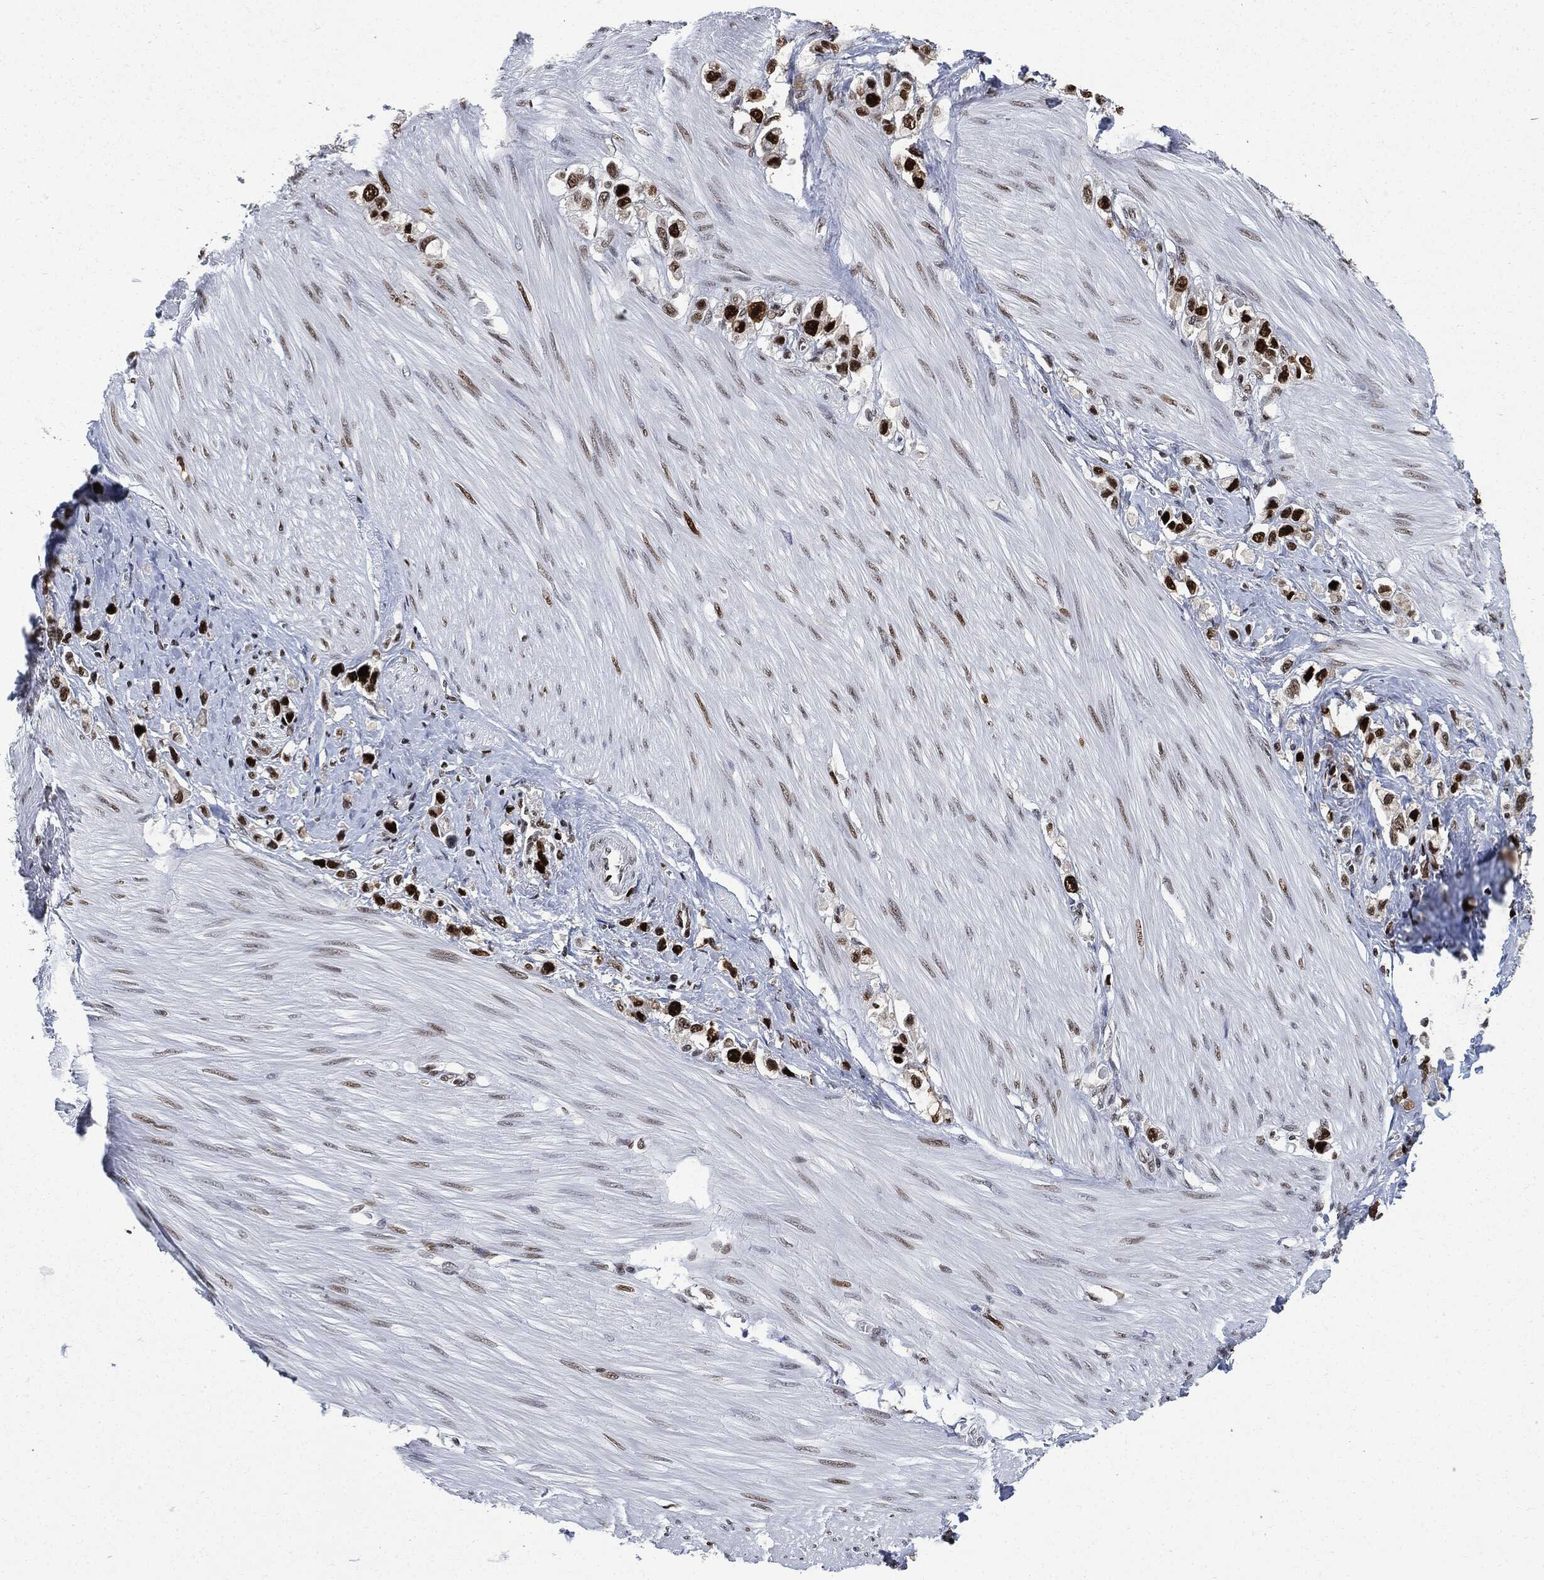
{"staining": {"intensity": "strong", "quantity": ">75%", "location": "nuclear"}, "tissue": "stomach cancer", "cell_type": "Tumor cells", "image_type": "cancer", "snomed": [{"axis": "morphology", "description": "Normal tissue, NOS"}, {"axis": "morphology", "description": "Adenocarcinoma, NOS"}, {"axis": "morphology", "description": "Adenocarcinoma, High grade"}, {"axis": "topography", "description": "Stomach, upper"}, {"axis": "topography", "description": "Stomach"}], "caption": "Immunohistochemical staining of stomach cancer exhibits high levels of strong nuclear protein expression in approximately >75% of tumor cells.", "gene": "PCNA", "patient": {"sex": "female", "age": 65}}